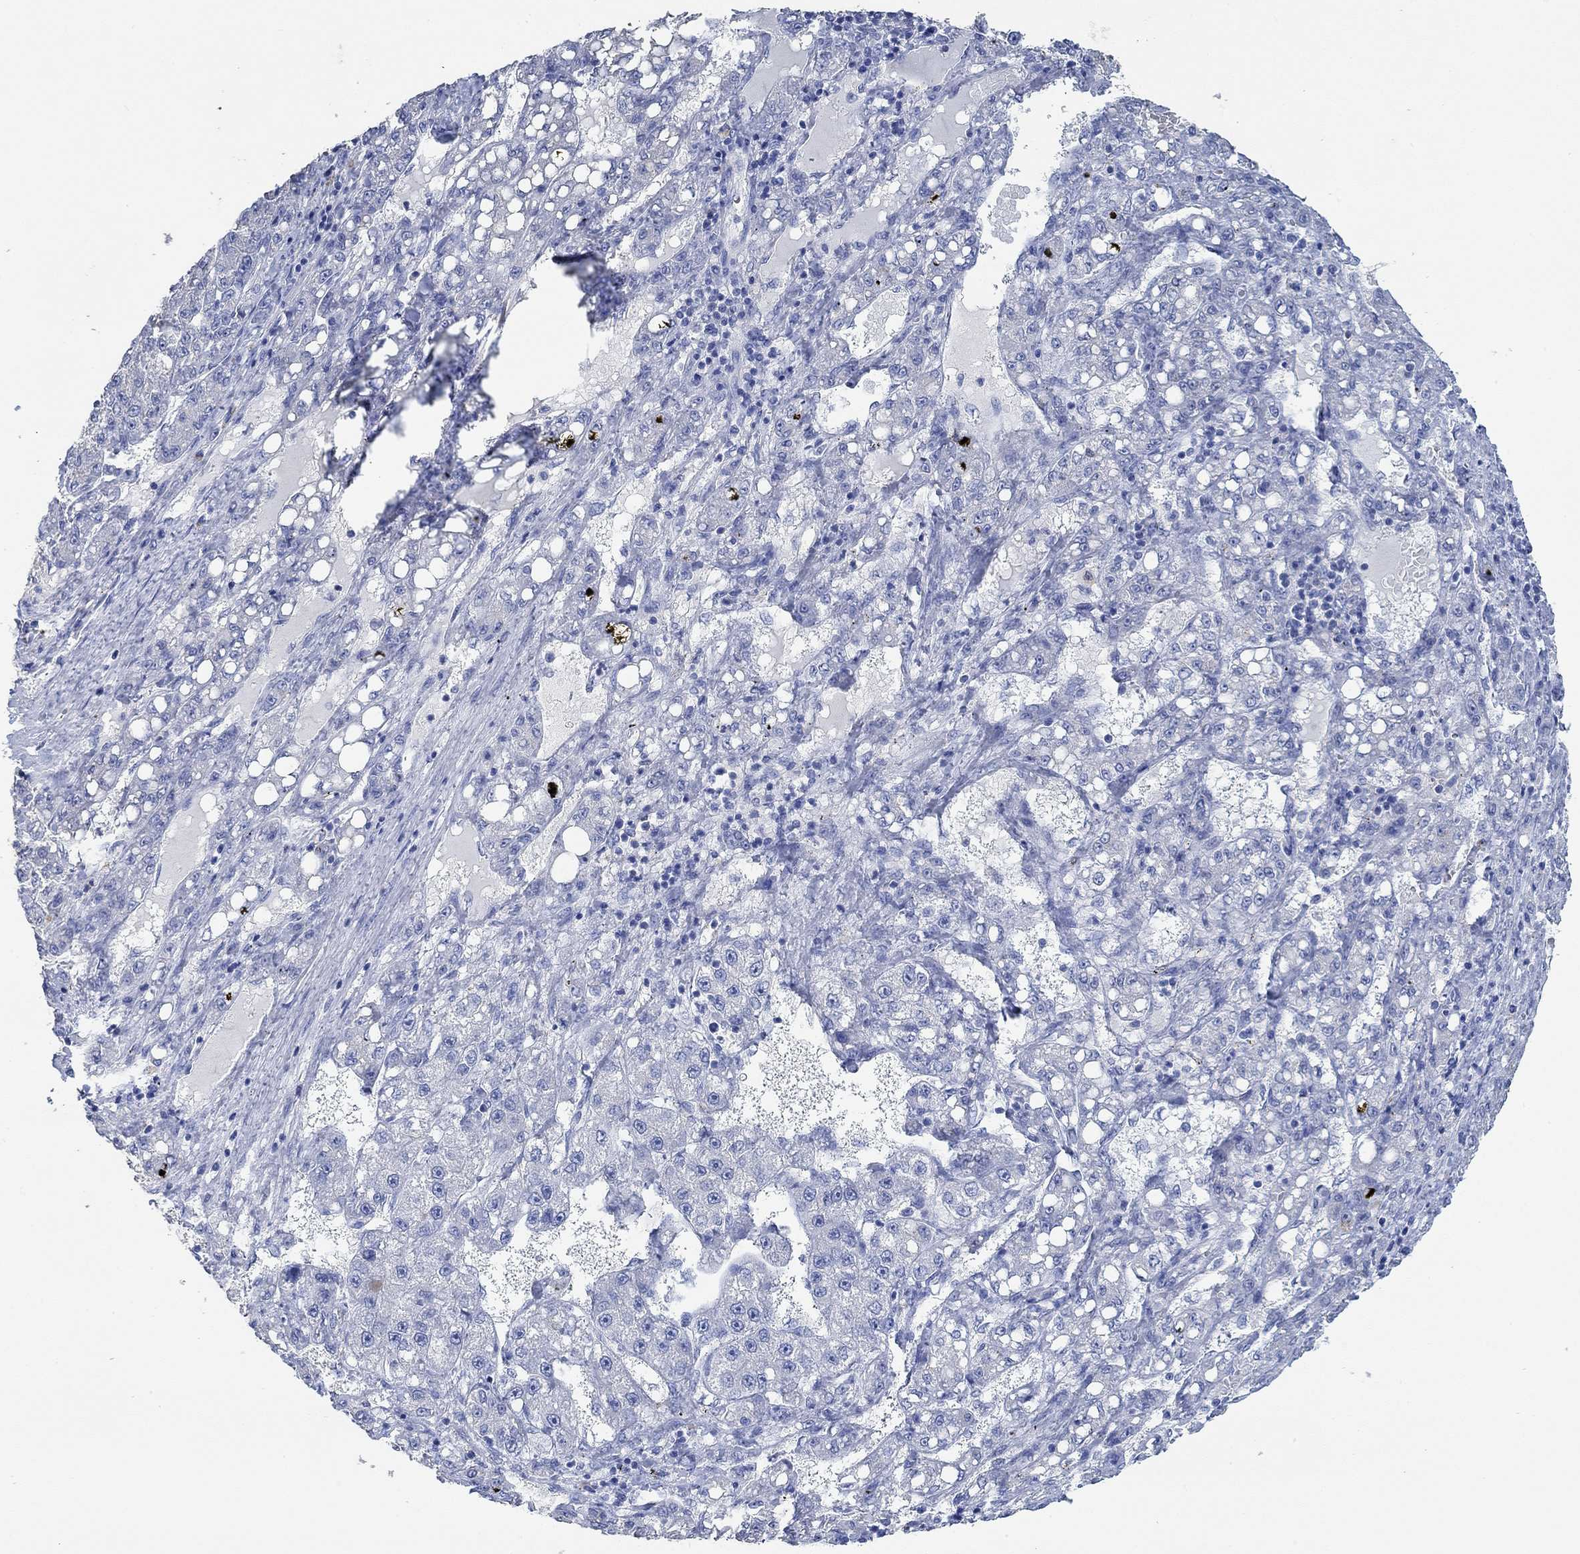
{"staining": {"intensity": "negative", "quantity": "none", "location": "none"}, "tissue": "liver cancer", "cell_type": "Tumor cells", "image_type": "cancer", "snomed": [{"axis": "morphology", "description": "Carcinoma, Hepatocellular, NOS"}, {"axis": "topography", "description": "Liver"}], "caption": "DAB (3,3'-diaminobenzidine) immunohistochemical staining of human liver cancer (hepatocellular carcinoma) exhibits no significant staining in tumor cells.", "gene": "PPP1R17", "patient": {"sex": "female", "age": 65}}